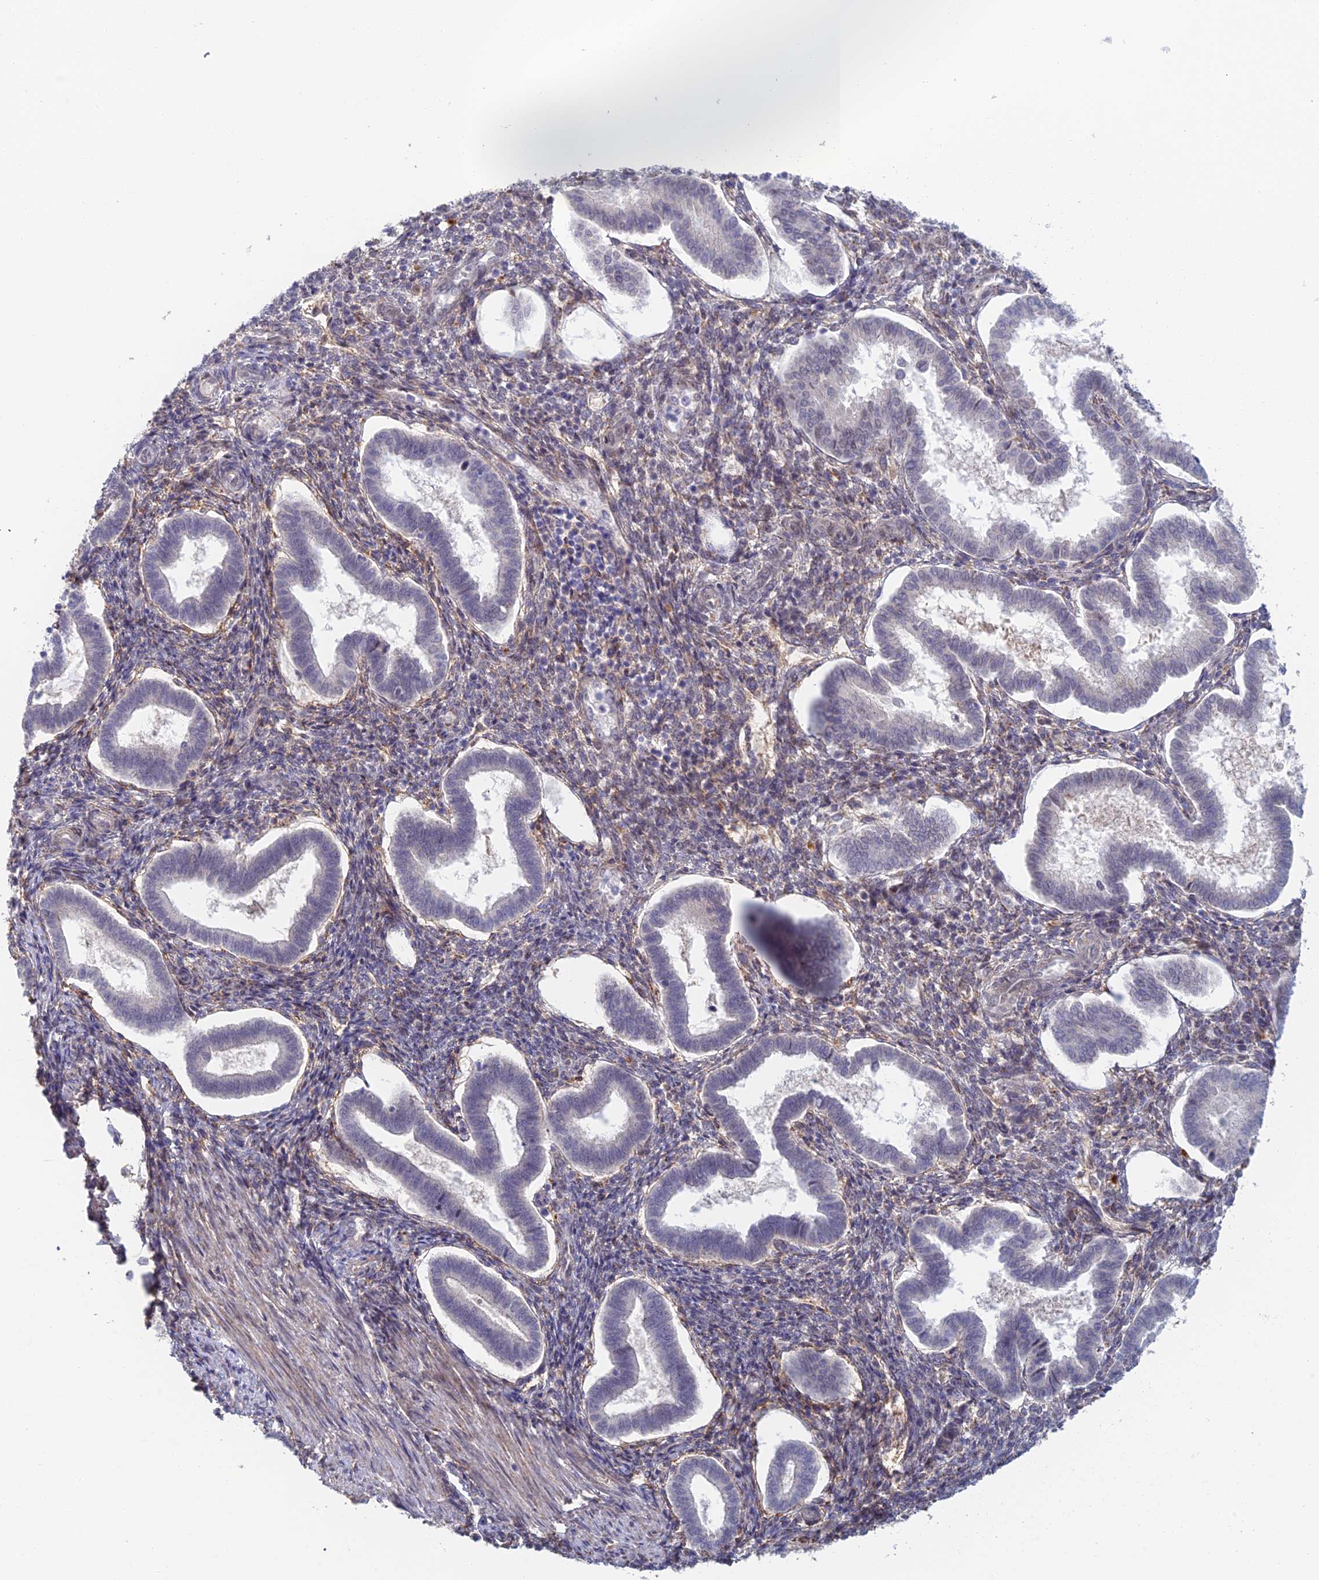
{"staining": {"intensity": "weak", "quantity": "<25%", "location": "nuclear"}, "tissue": "endometrium", "cell_type": "Cells in endometrial stroma", "image_type": "normal", "snomed": [{"axis": "morphology", "description": "Normal tissue, NOS"}, {"axis": "topography", "description": "Endometrium"}], "caption": "Immunohistochemistry photomicrograph of benign endometrium stained for a protein (brown), which shows no positivity in cells in endometrial stroma.", "gene": "ZUP1", "patient": {"sex": "female", "age": 24}}